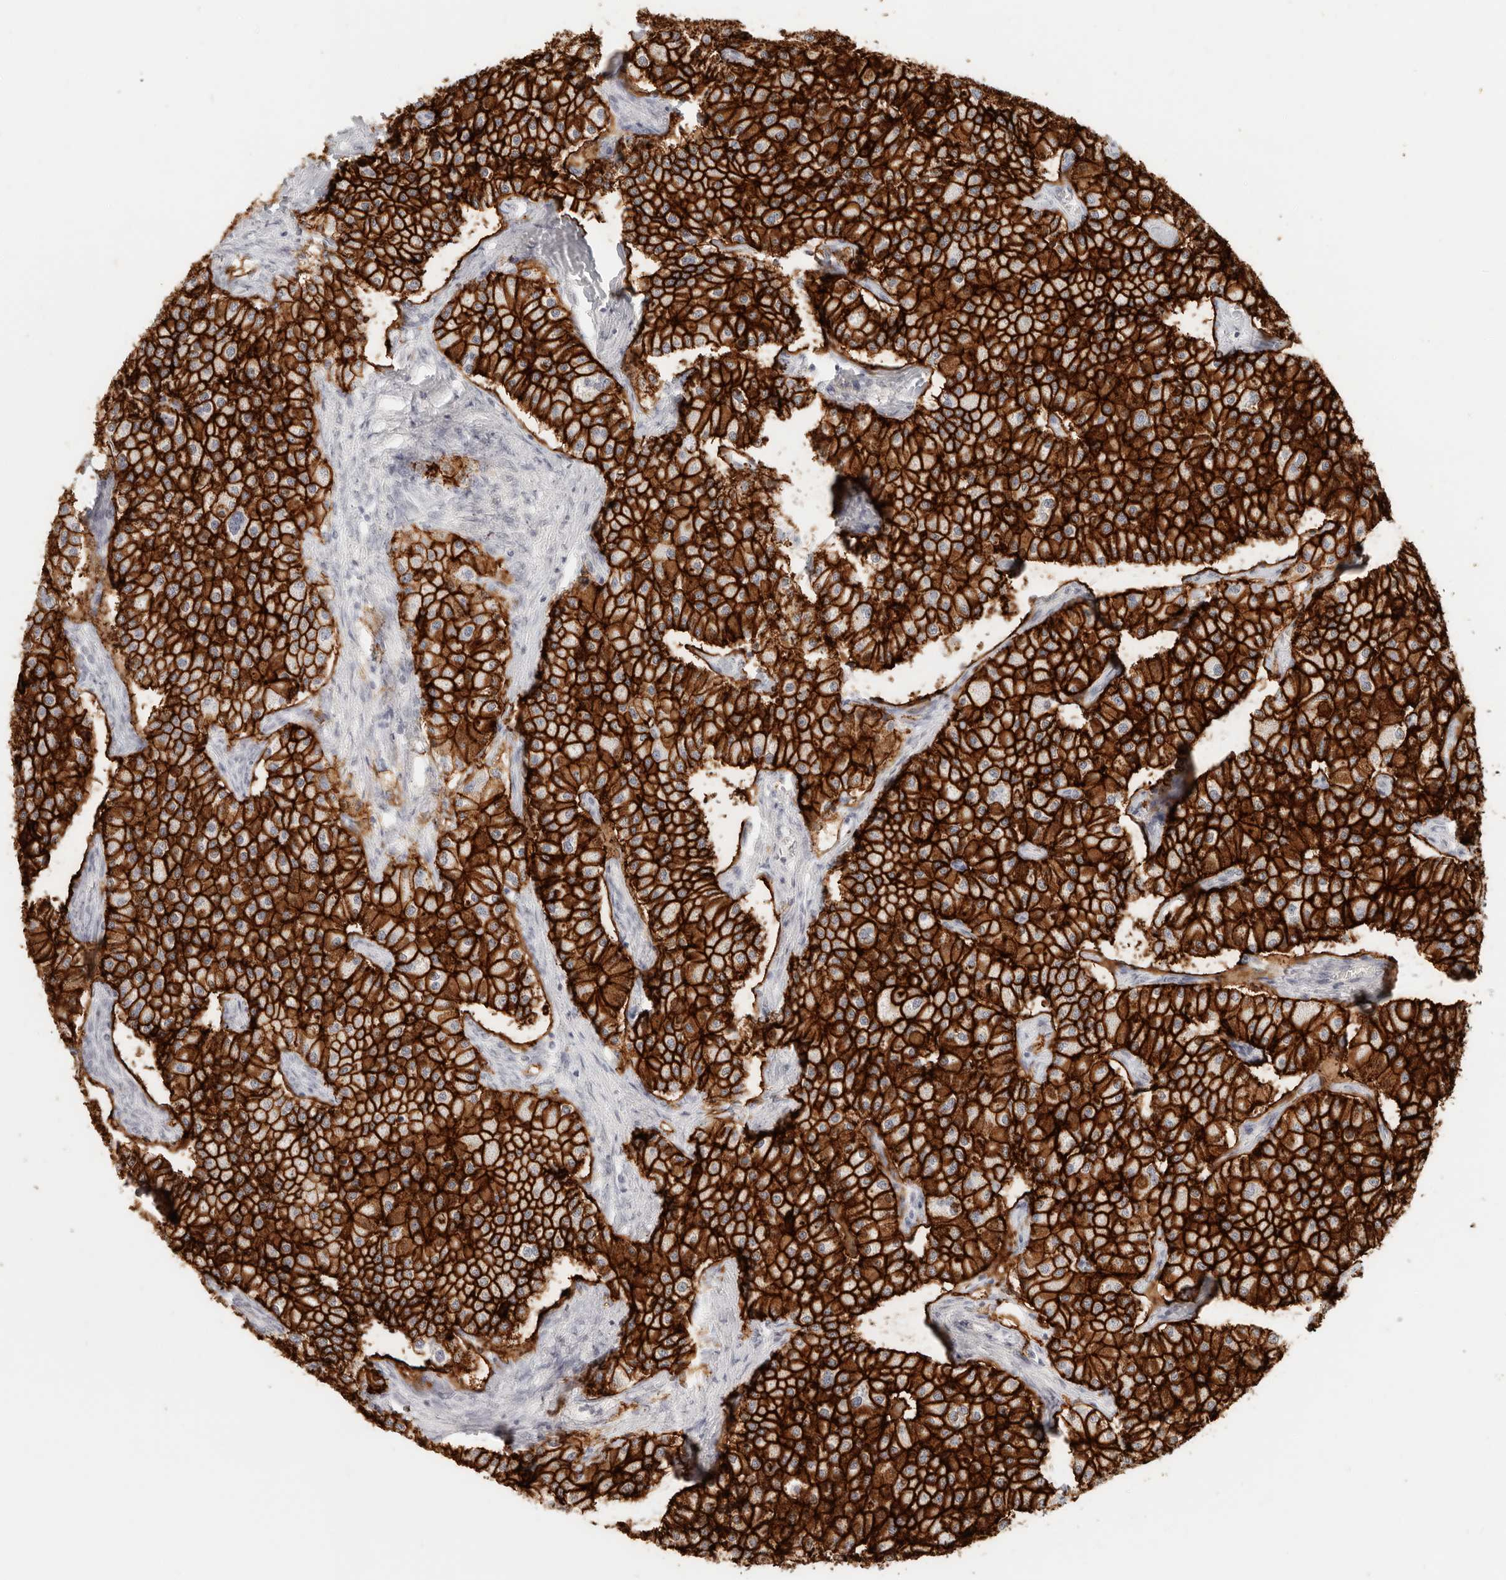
{"staining": {"intensity": "strong", "quantity": ">75%", "location": "cytoplasmic/membranous"}, "tissue": "carcinoid", "cell_type": "Tumor cells", "image_type": "cancer", "snomed": [{"axis": "morphology", "description": "Carcinoid, malignant, NOS"}, {"axis": "topography", "description": "Colon"}], "caption": "Immunohistochemical staining of human carcinoid demonstrates high levels of strong cytoplasmic/membranous positivity in about >75% of tumor cells.", "gene": "EPCAM", "patient": {"sex": "female", "age": 52}}